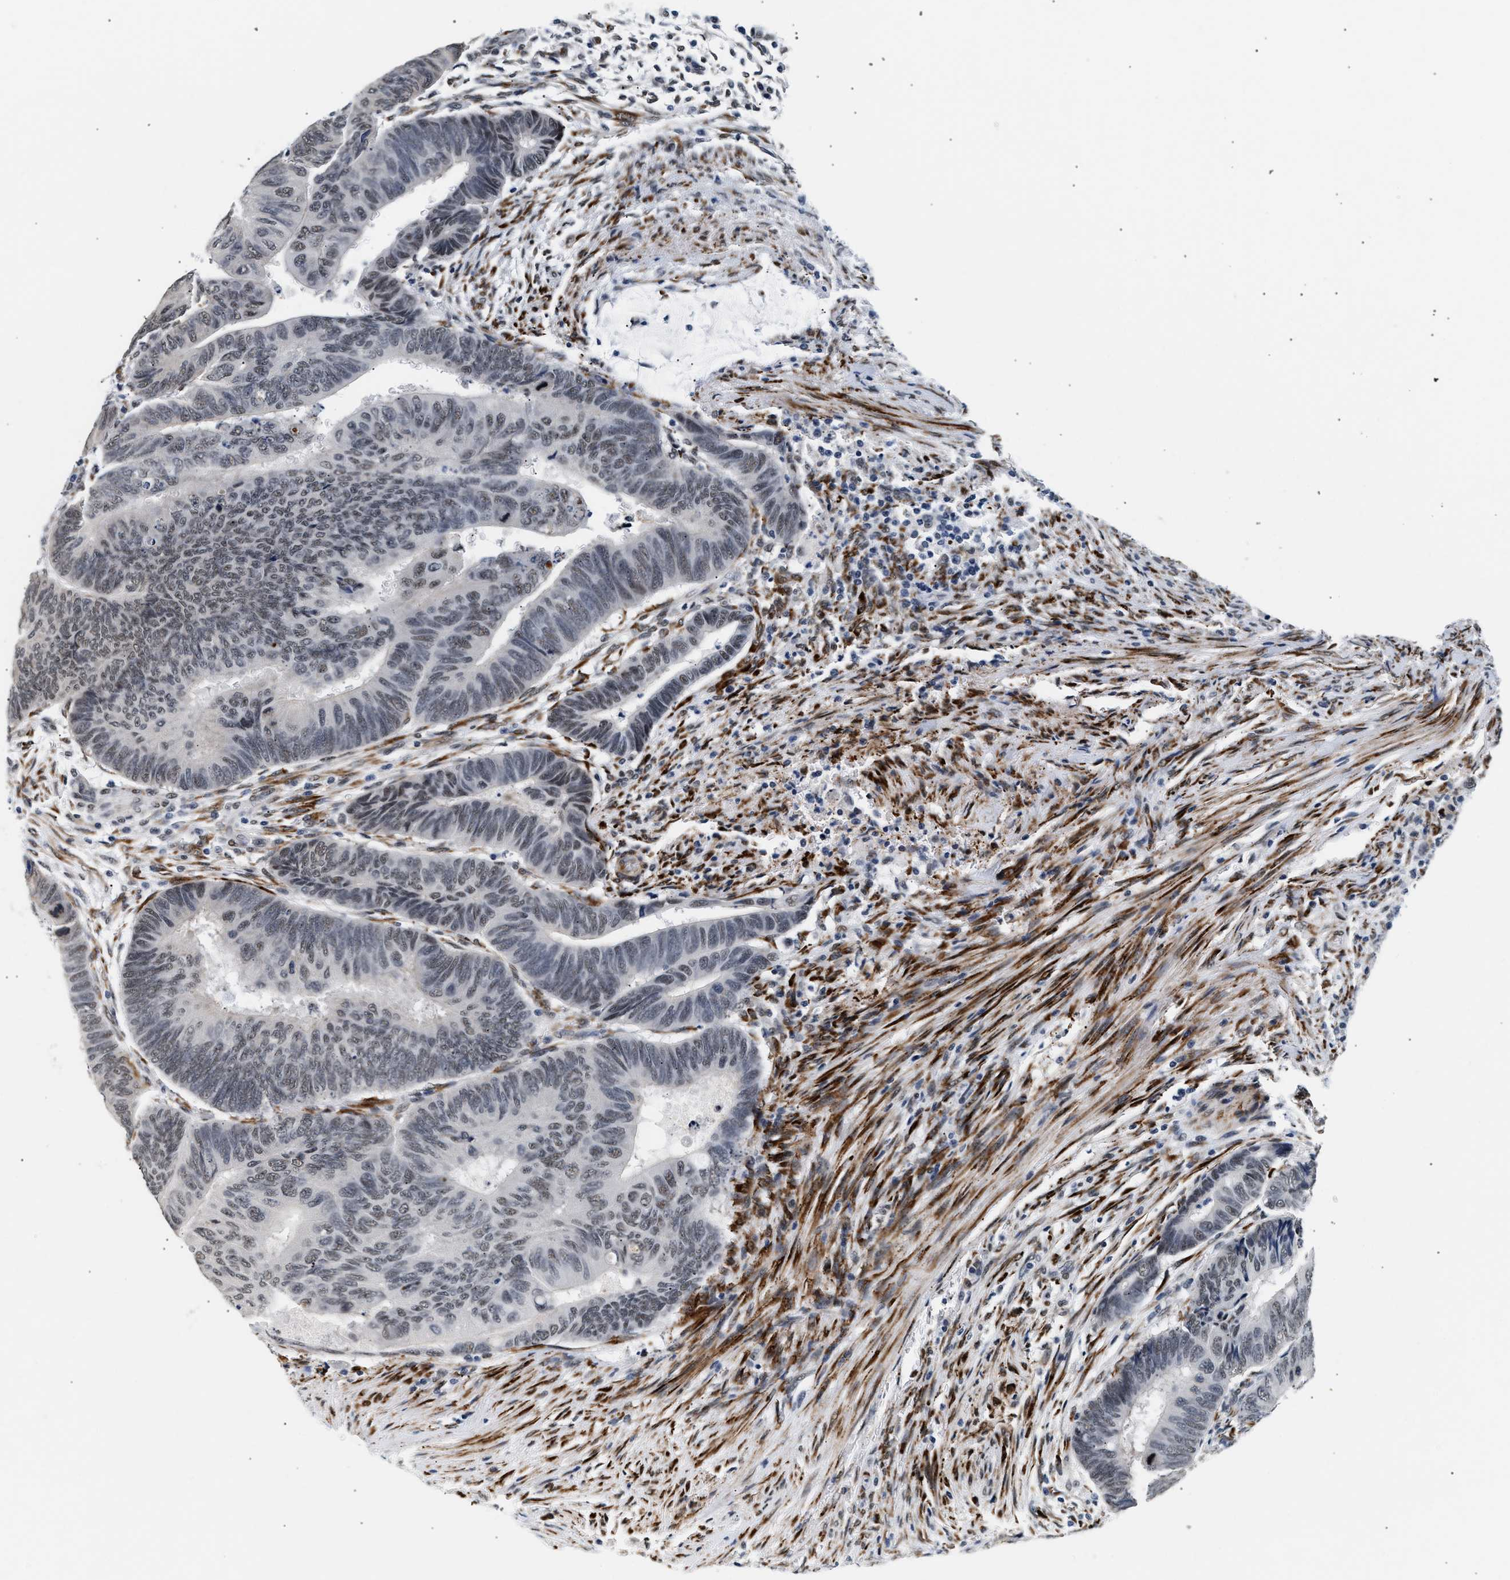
{"staining": {"intensity": "weak", "quantity": "25%-75%", "location": "nuclear"}, "tissue": "colorectal cancer", "cell_type": "Tumor cells", "image_type": "cancer", "snomed": [{"axis": "morphology", "description": "Normal tissue, NOS"}, {"axis": "morphology", "description": "Adenocarcinoma, NOS"}, {"axis": "topography", "description": "Rectum"}, {"axis": "topography", "description": "Peripheral nerve tissue"}], "caption": "Colorectal cancer stained with DAB immunohistochemistry exhibits low levels of weak nuclear staining in approximately 25%-75% of tumor cells. Ihc stains the protein of interest in brown and the nuclei are stained blue.", "gene": "THOC1", "patient": {"sex": "male", "age": 92}}